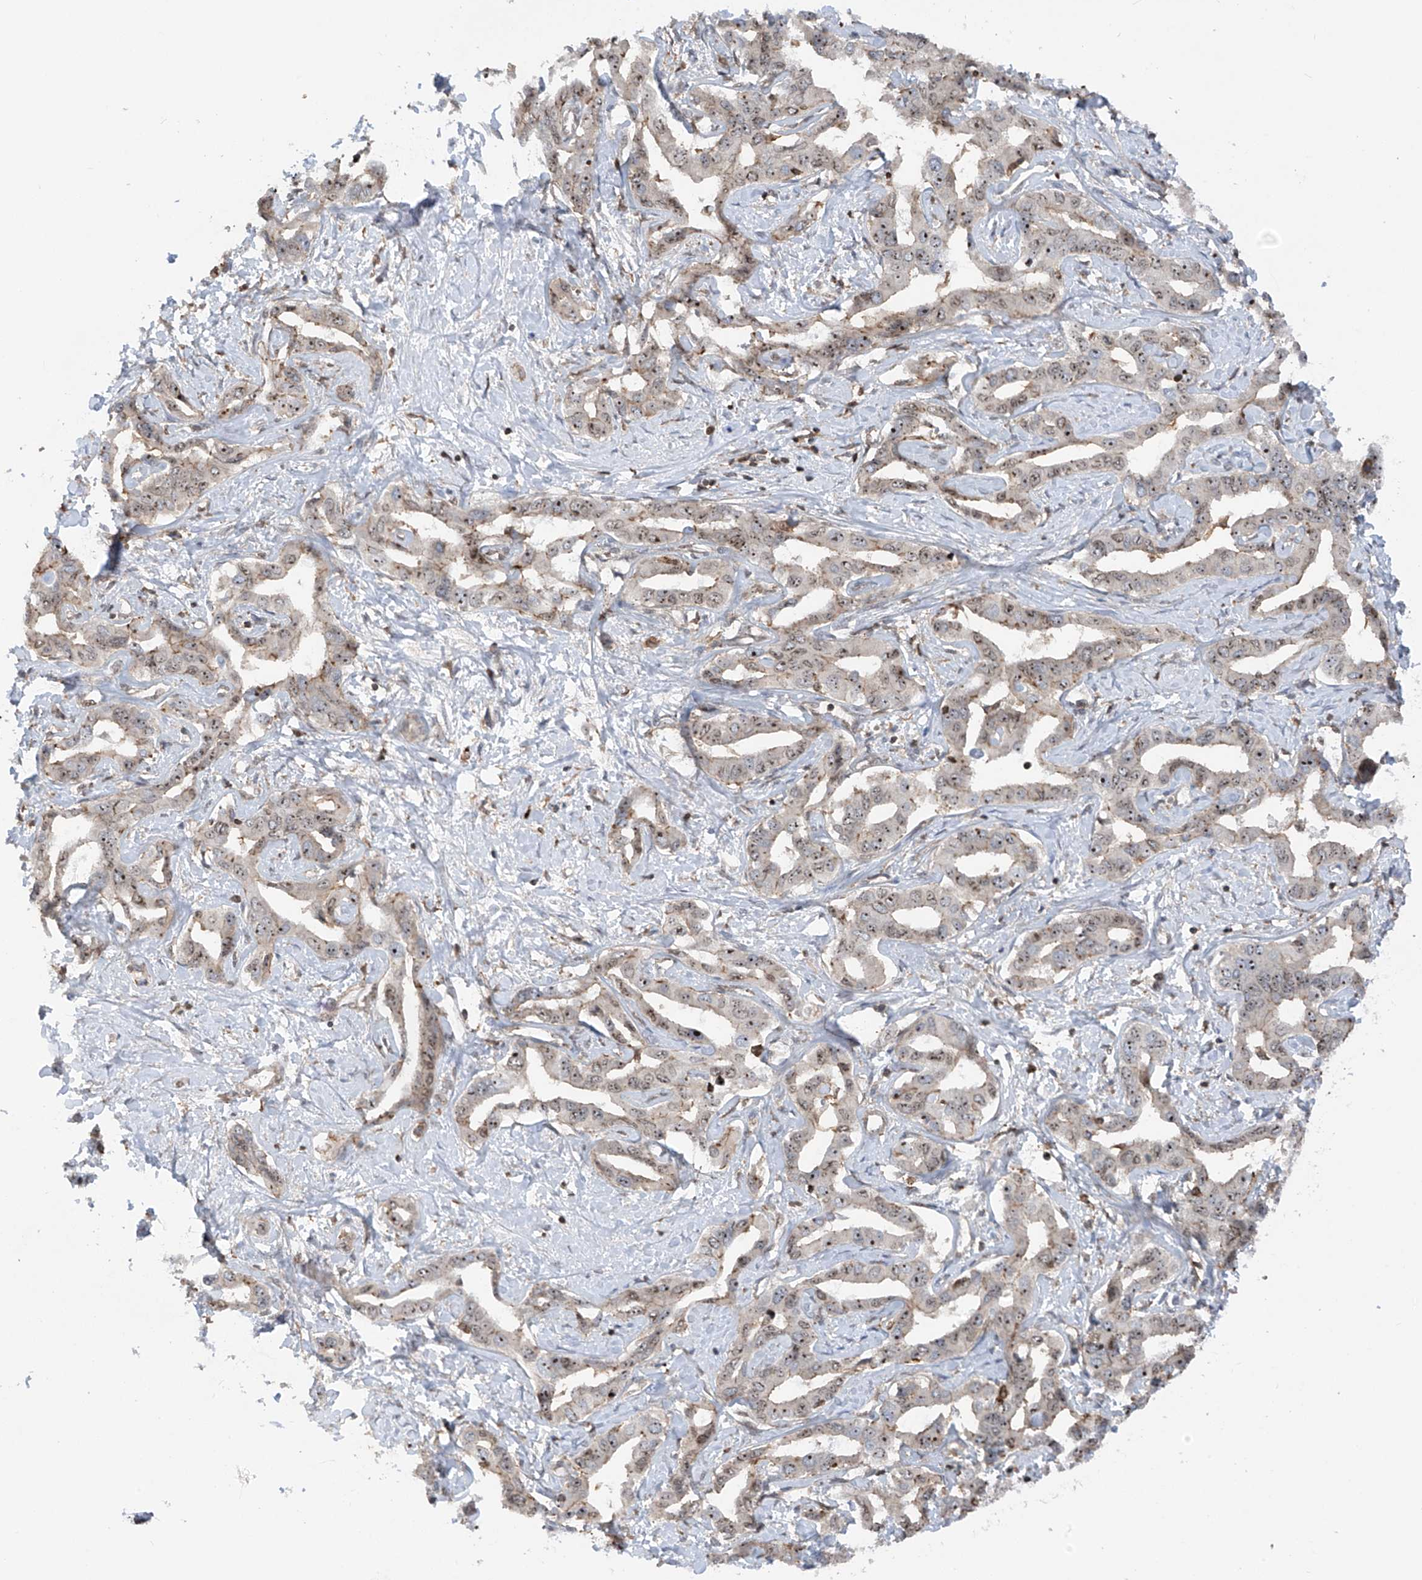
{"staining": {"intensity": "moderate", "quantity": "25%-75%", "location": "nuclear"}, "tissue": "liver cancer", "cell_type": "Tumor cells", "image_type": "cancer", "snomed": [{"axis": "morphology", "description": "Cholangiocarcinoma"}, {"axis": "topography", "description": "Liver"}], "caption": "Immunohistochemical staining of human cholangiocarcinoma (liver) demonstrates medium levels of moderate nuclear staining in approximately 25%-75% of tumor cells. Using DAB (3,3'-diaminobenzidine) (brown) and hematoxylin (blue) stains, captured at high magnification using brightfield microscopy.", "gene": "REPIN1", "patient": {"sex": "male", "age": 59}}